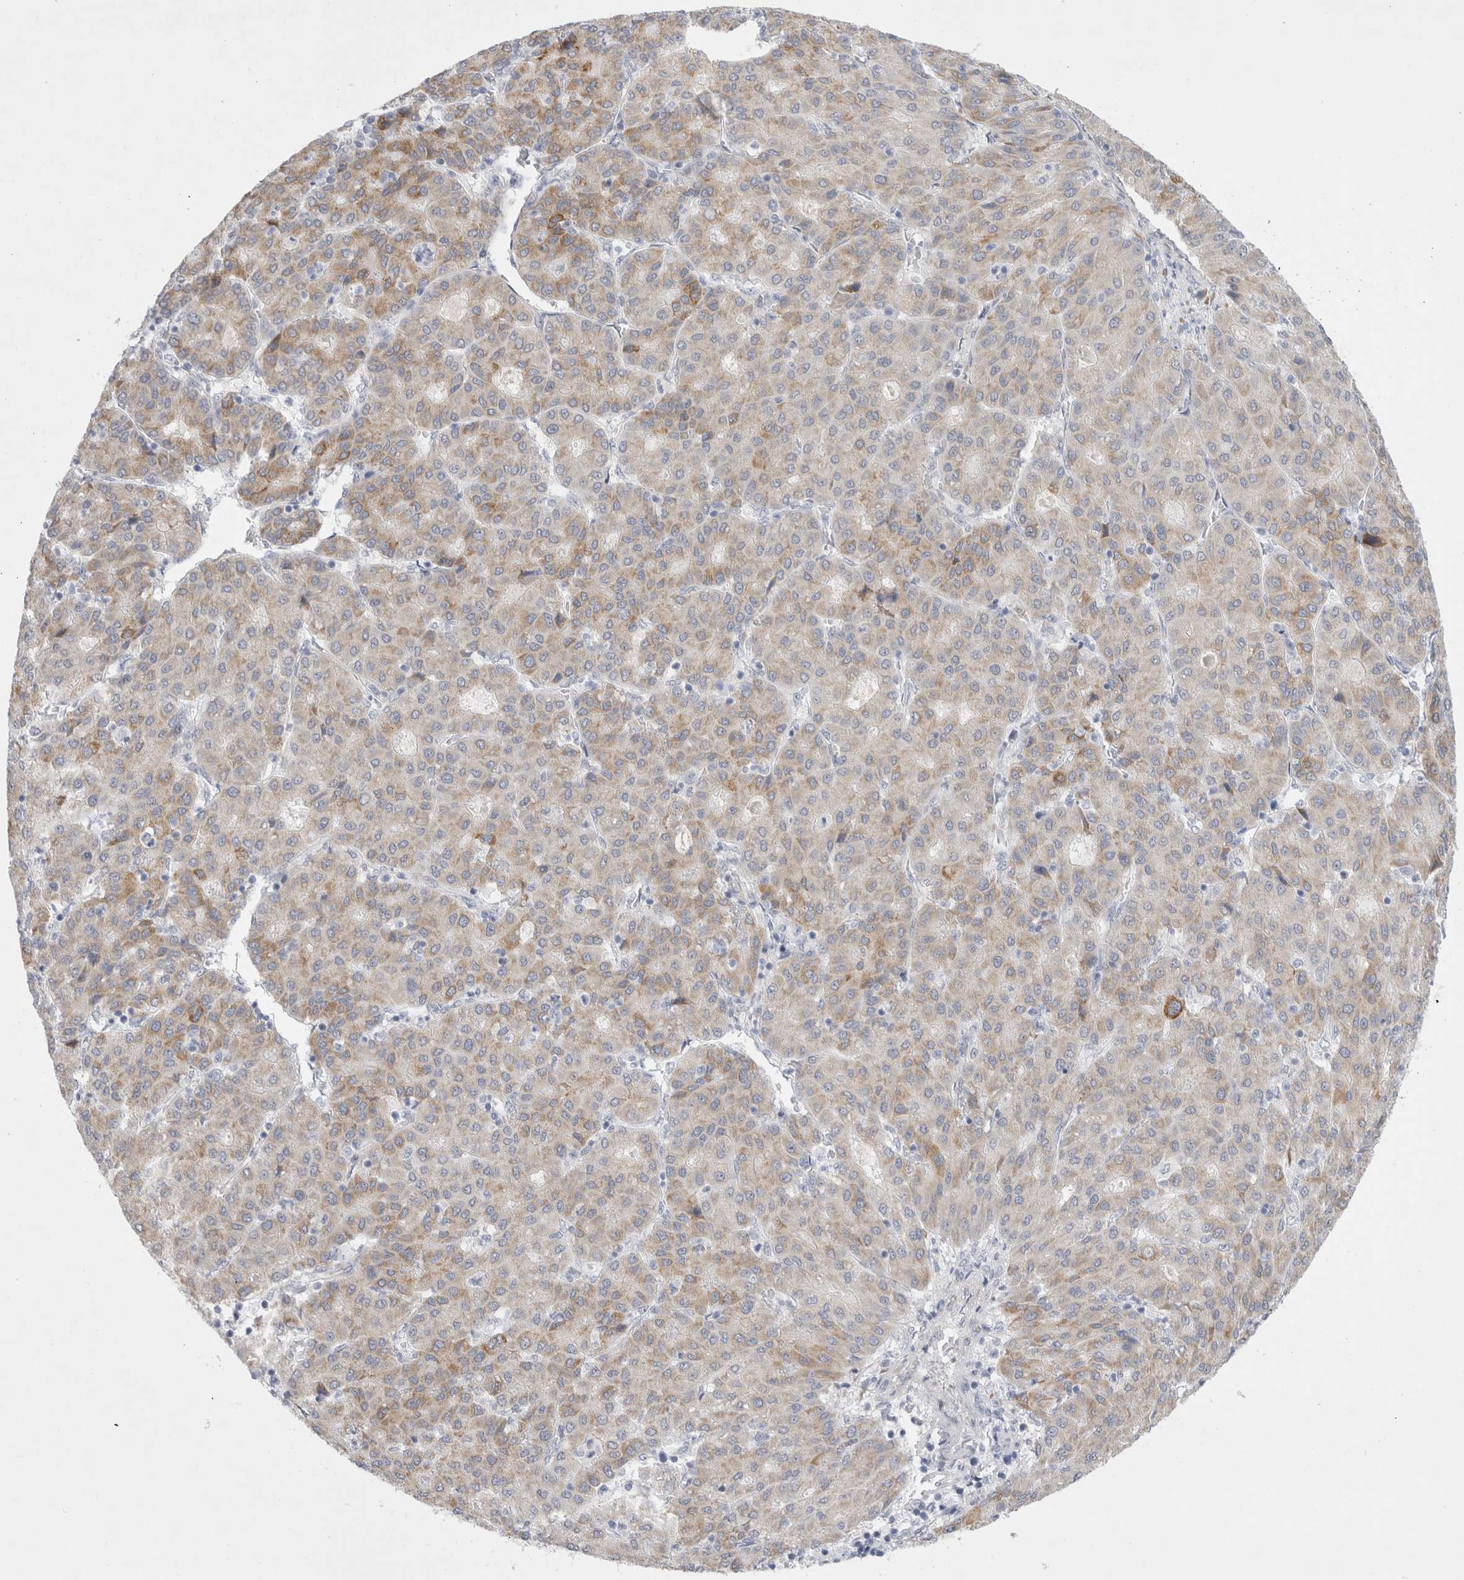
{"staining": {"intensity": "weak", "quantity": "25%-75%", "location": "cytoplasmic/membranous"}, "tissue": "liver cancer", "cell_type": "Tumor cells", "image_type": "cancer", "snomed": [{"axis": "morphology", "description": "Carcinoma, Hepatocellular, NOS"}, {"axis": "topography", "description": "Liver"}], "caption": "Immunohistochemical staining of liver cancer (hepatocellular carcinoma) exhibits weak cytoplasmic/membranous protein expression in approximately 25%-75% of tumor cells.", "gene": "TRMT1L", "patient": {"sex": "male", "age": 65}}